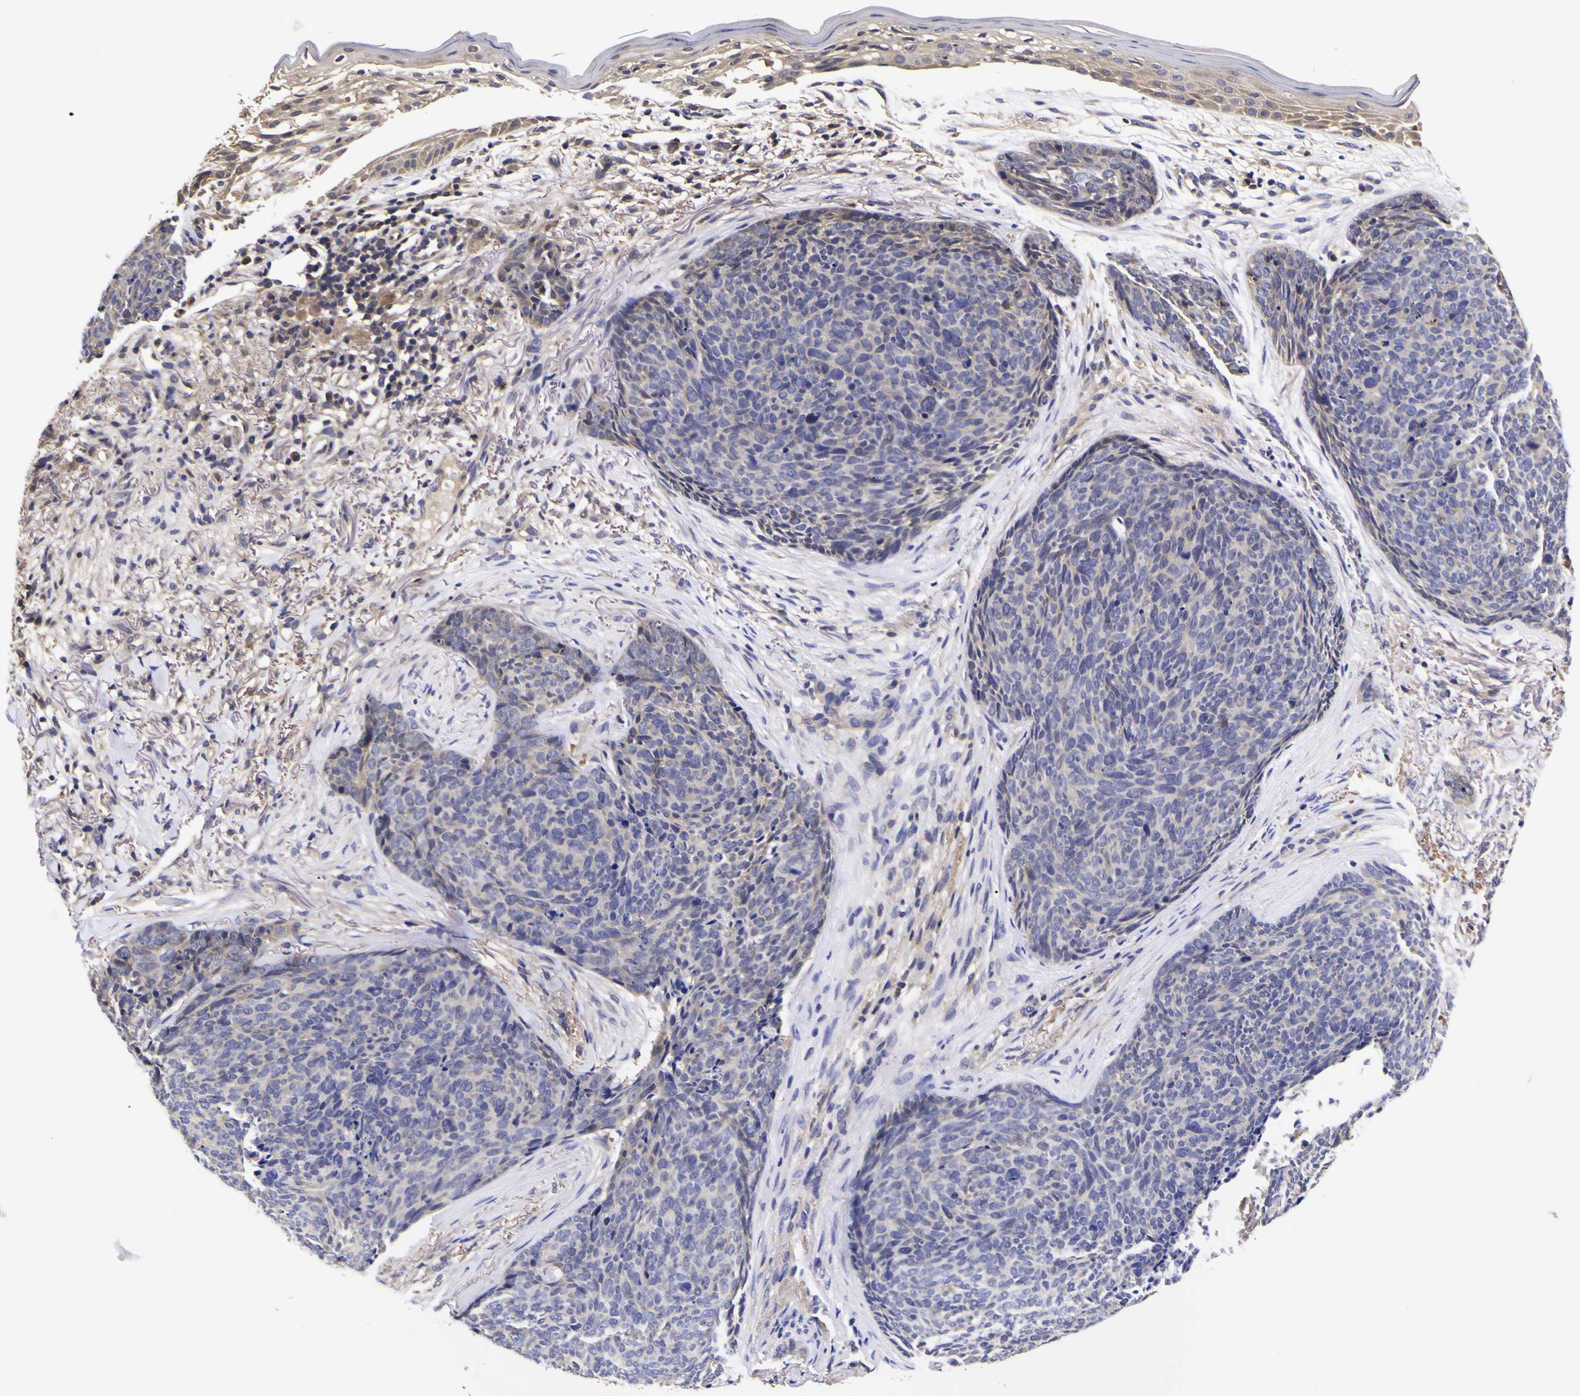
{"staining": {"intensity": "negative", "quantity": "none", "location": "none"}, "tissue": "skin cancer", "cell_type": "Tumor cells", "image_type": "cancer", "snomed": [{"axis": "morphology", "description": "Basal cell carcinoma"}, {"axis": "topography", "description": "Skin"}], "caption": "DAB (3,3'-diaminobenzidine) immunohistochemical staining of skin basal cell carcinoma demonstrates no significant expression in tumor cells.", "gene": "MAPK14", "patient": {"sex": "female", "age": 70}}